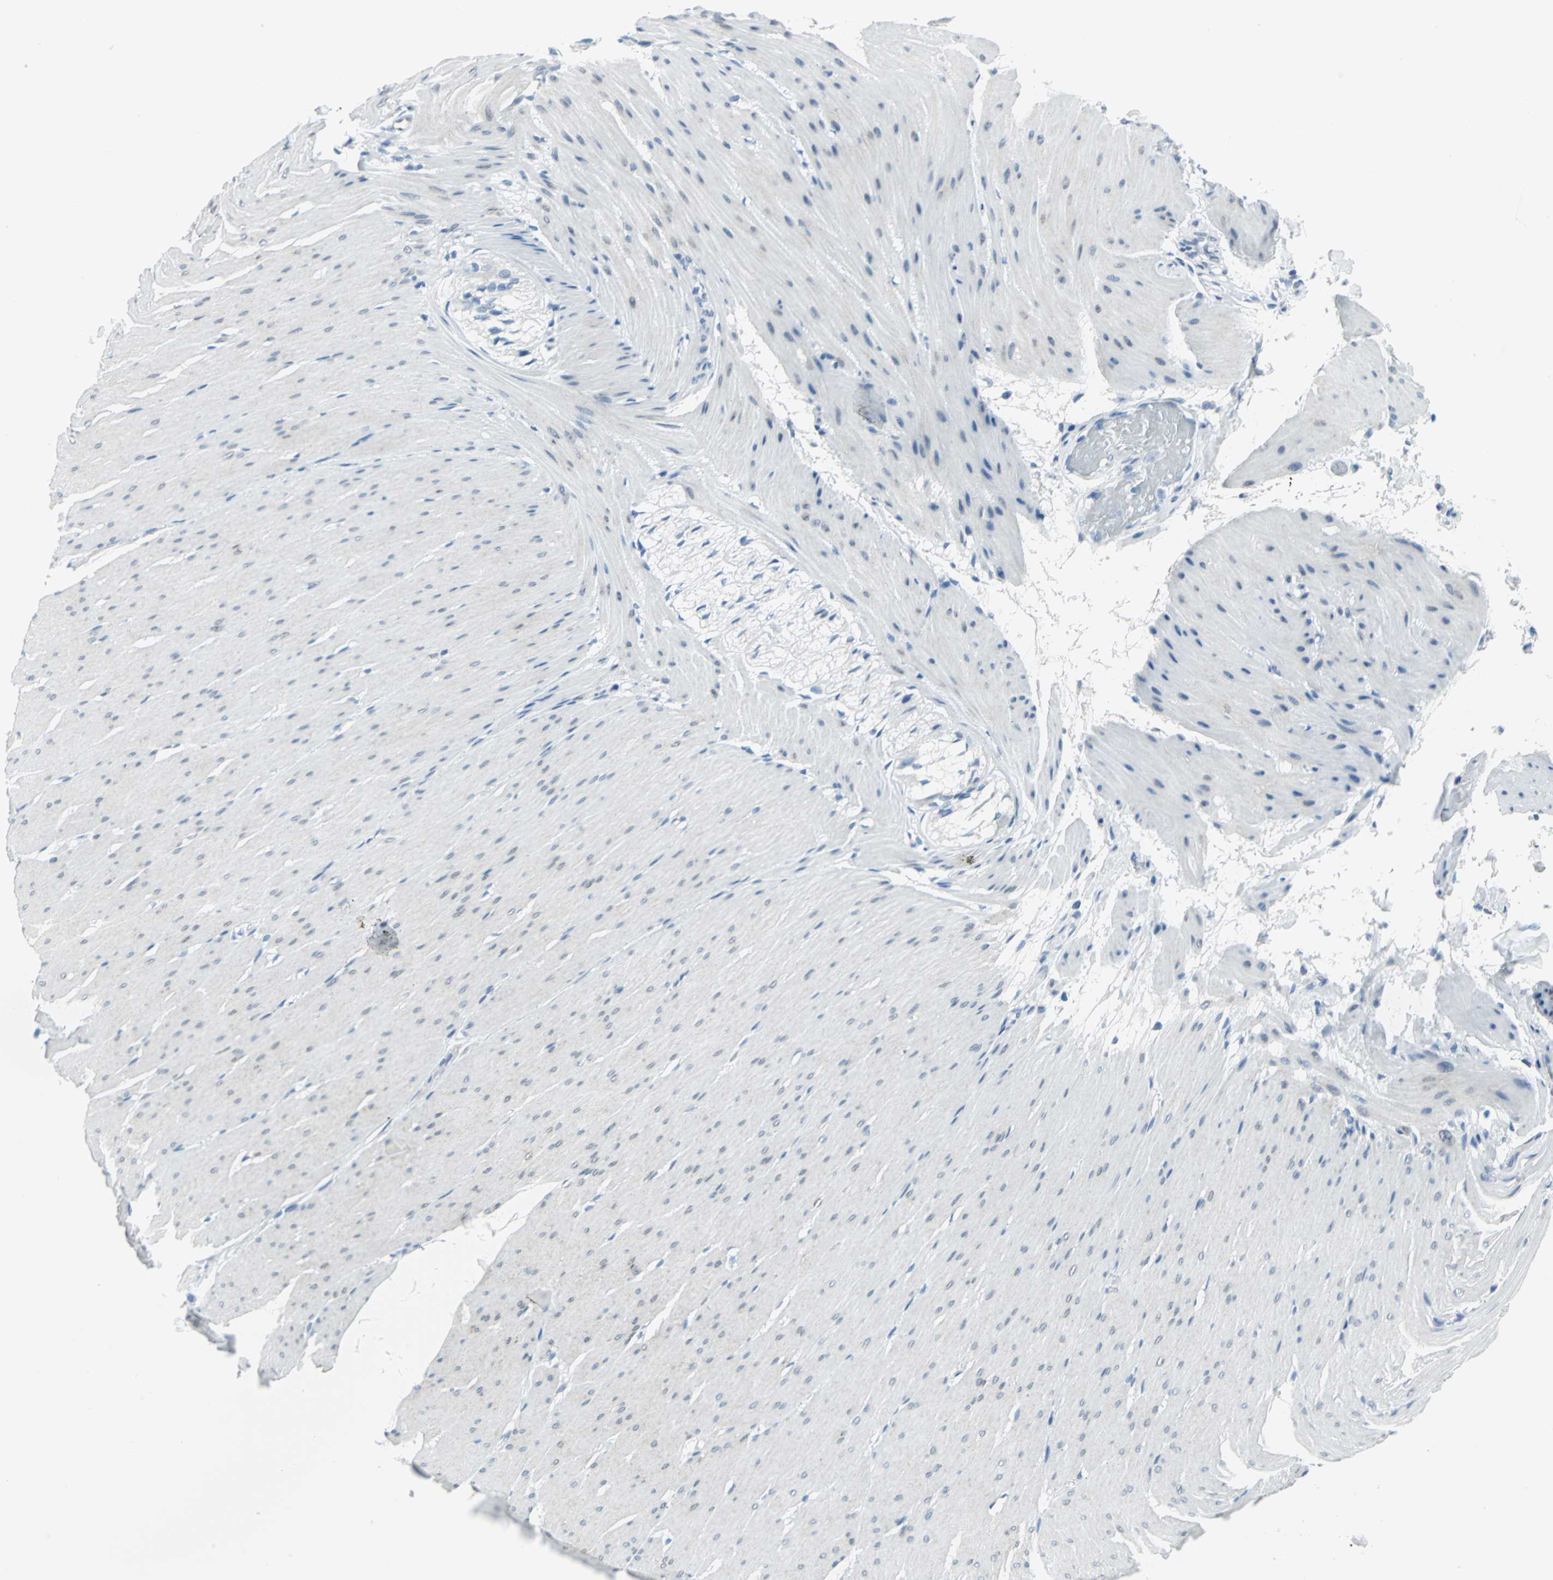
{"staining": {"intensity": "negative", "quantity": "none", "location": "none"}, "tissue": "smooth muscle", "cell_type": "Smooth muscle cells", "image_type": "normal", "snomed": [{"axis": "morphology", "description": "Normal tissue, NOS"}, {"axis": "topography", "description": "Smooth muscle"}, {"axis": "topography", "description": "Colon"}], "caption": "Immunohistochemical staining of normal human smooth muscle reveals no significant staining in smooth muscle cells.", "gene": "CYB5A", "patient": {"sex": "male", "age": 67}}